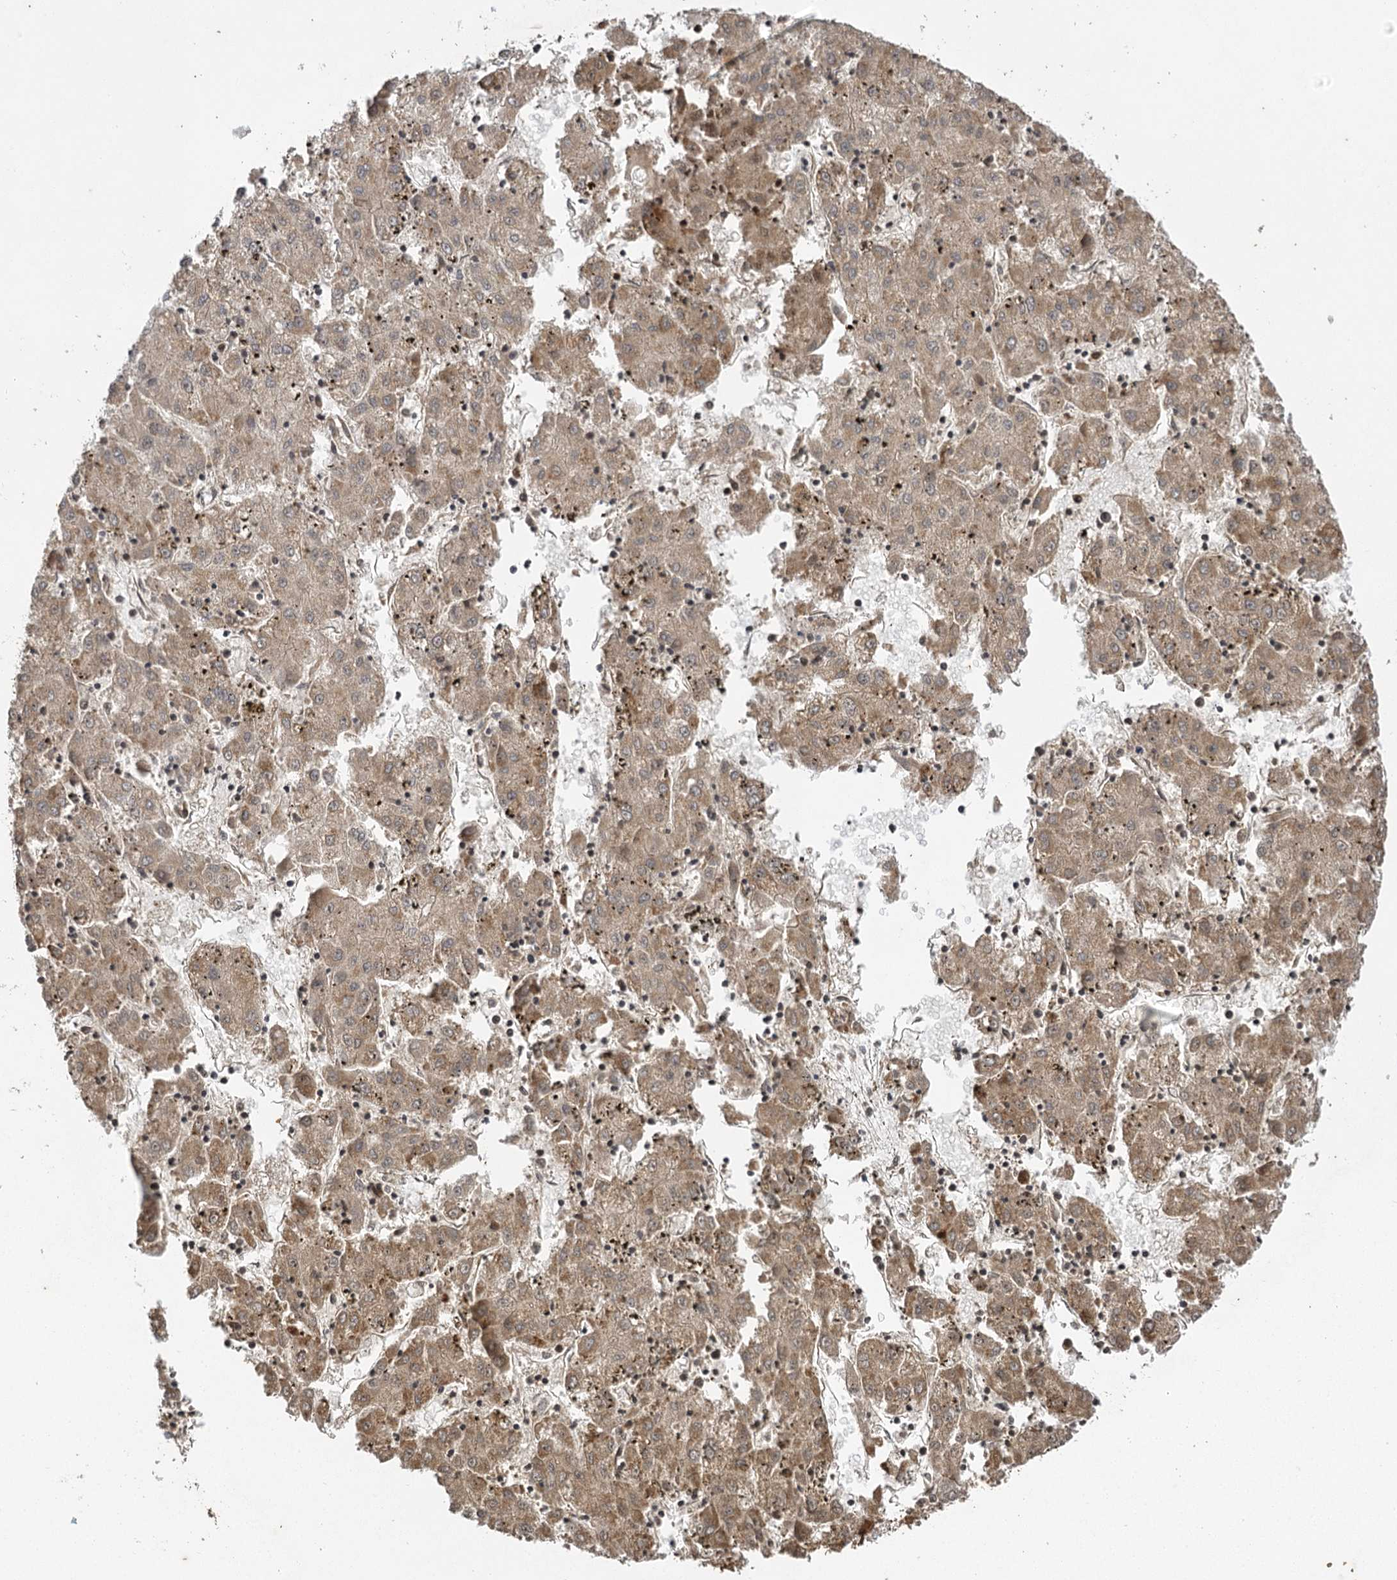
{"staining": {"intensity": "weak", "quantity": ">75%", "location": "cytoplasmic/membranous"}, "tissue": "liver cancer", "cell_type": "Tumor cells", "image_type": "cancer", "snomed": [{"axis": "morphology", "description": "Carcinoma, Hepatocellular, NOS"}, {"axis": "topography", "description": "Liver"}], "caption": "Brown immunohistochemical staining in human liver cancer reveals weak cytoplasmic/membranous positivity in approximately >75% of tumor cells. (DAB (3,3'-diaminobenzidine) IHC, brown staining for protein, blue staining for nuclei).", "gene": "IL11RA", "patient": {"sex": "male", "age": 72}}